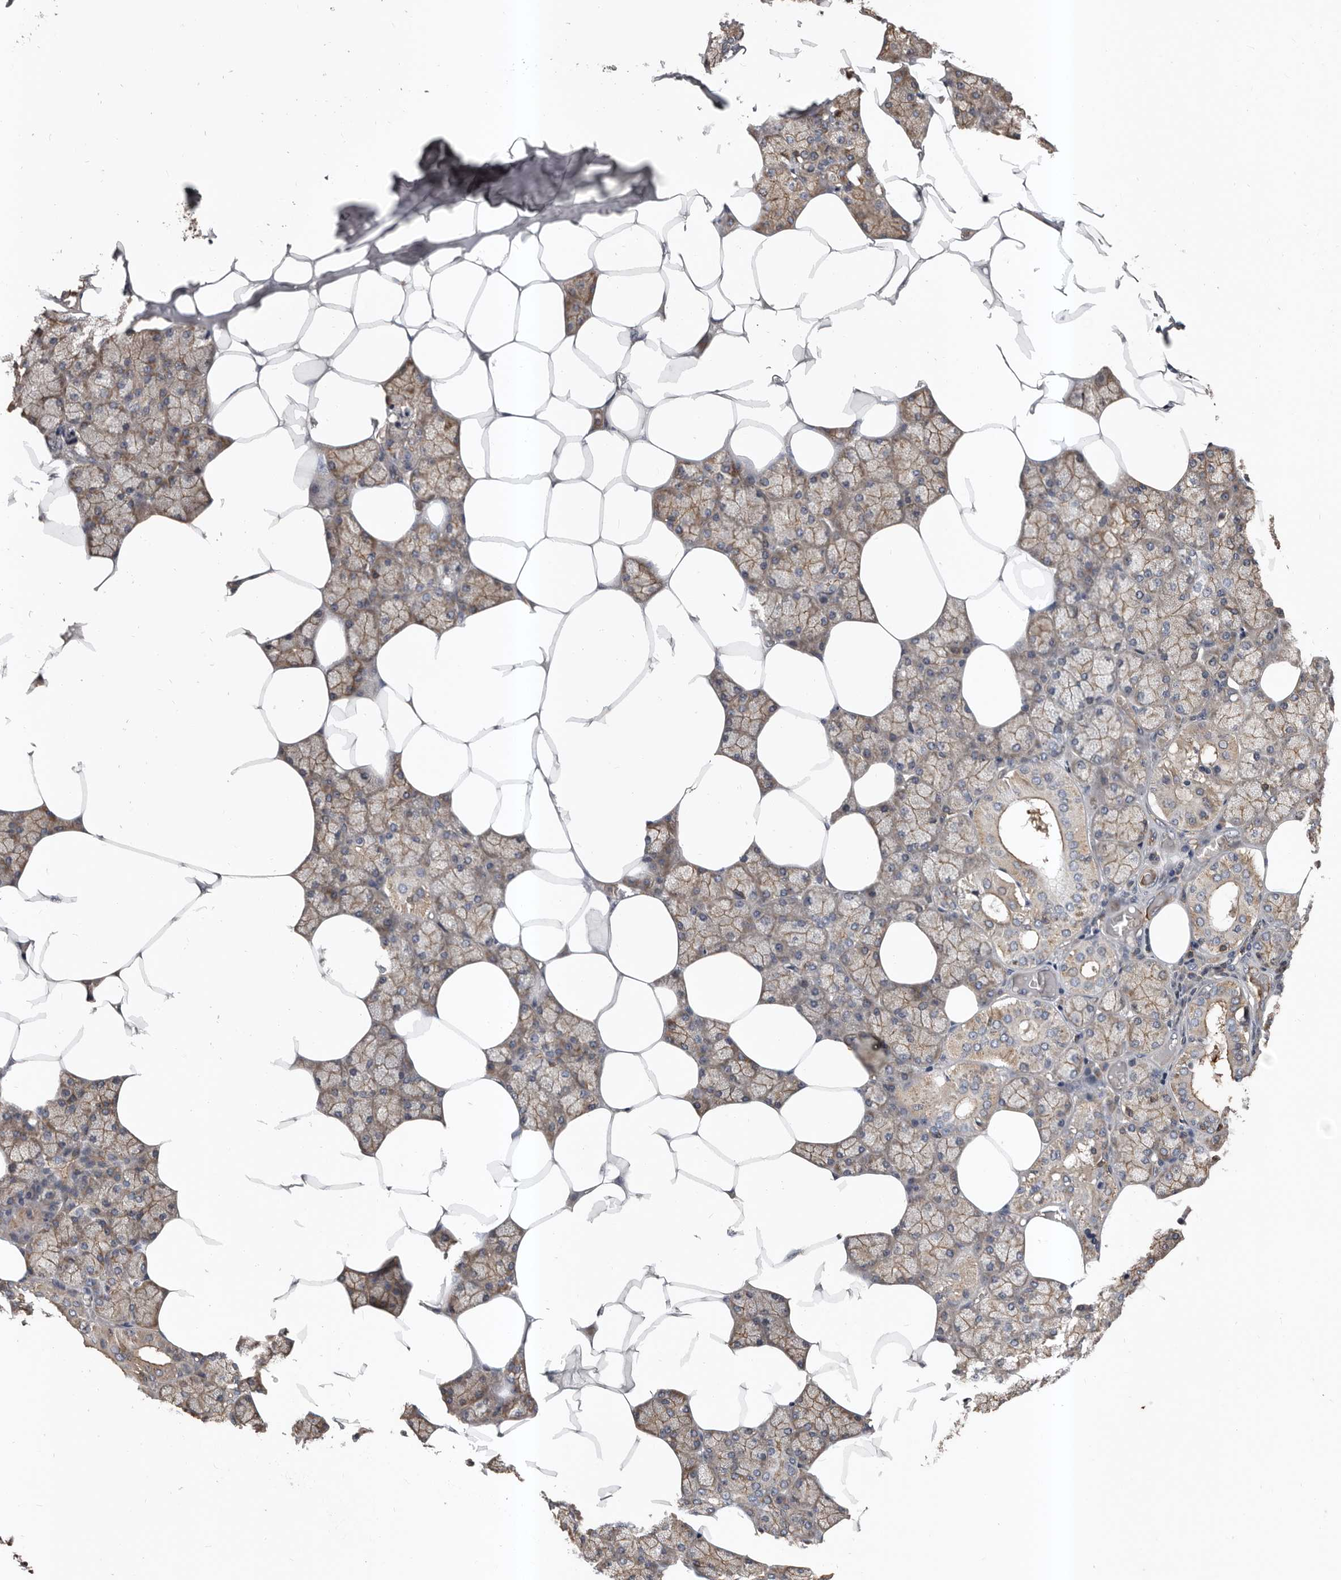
{"staining": {"intensity": "moderate", "quantity": ">75%", "location": "cytoplasmic/membranous"}, "tissue": "salivary gland", "cell_type": "Glandular cells", "image_type": "normal", "snomed": [{"axis": "morphology", "description": "Normal tissue, NOS"}, {"axis": "topography", "description": "Salivary gland"}], "caption": "This photomicrograph demonstrates immunohistochemistry staining of benign salivary gland, with medium moderate cytoplasmic/membranous expression in about >75% of glandular cells.", "gene": "PNRC2", "patient": {"sex": "male", "age": 62}}